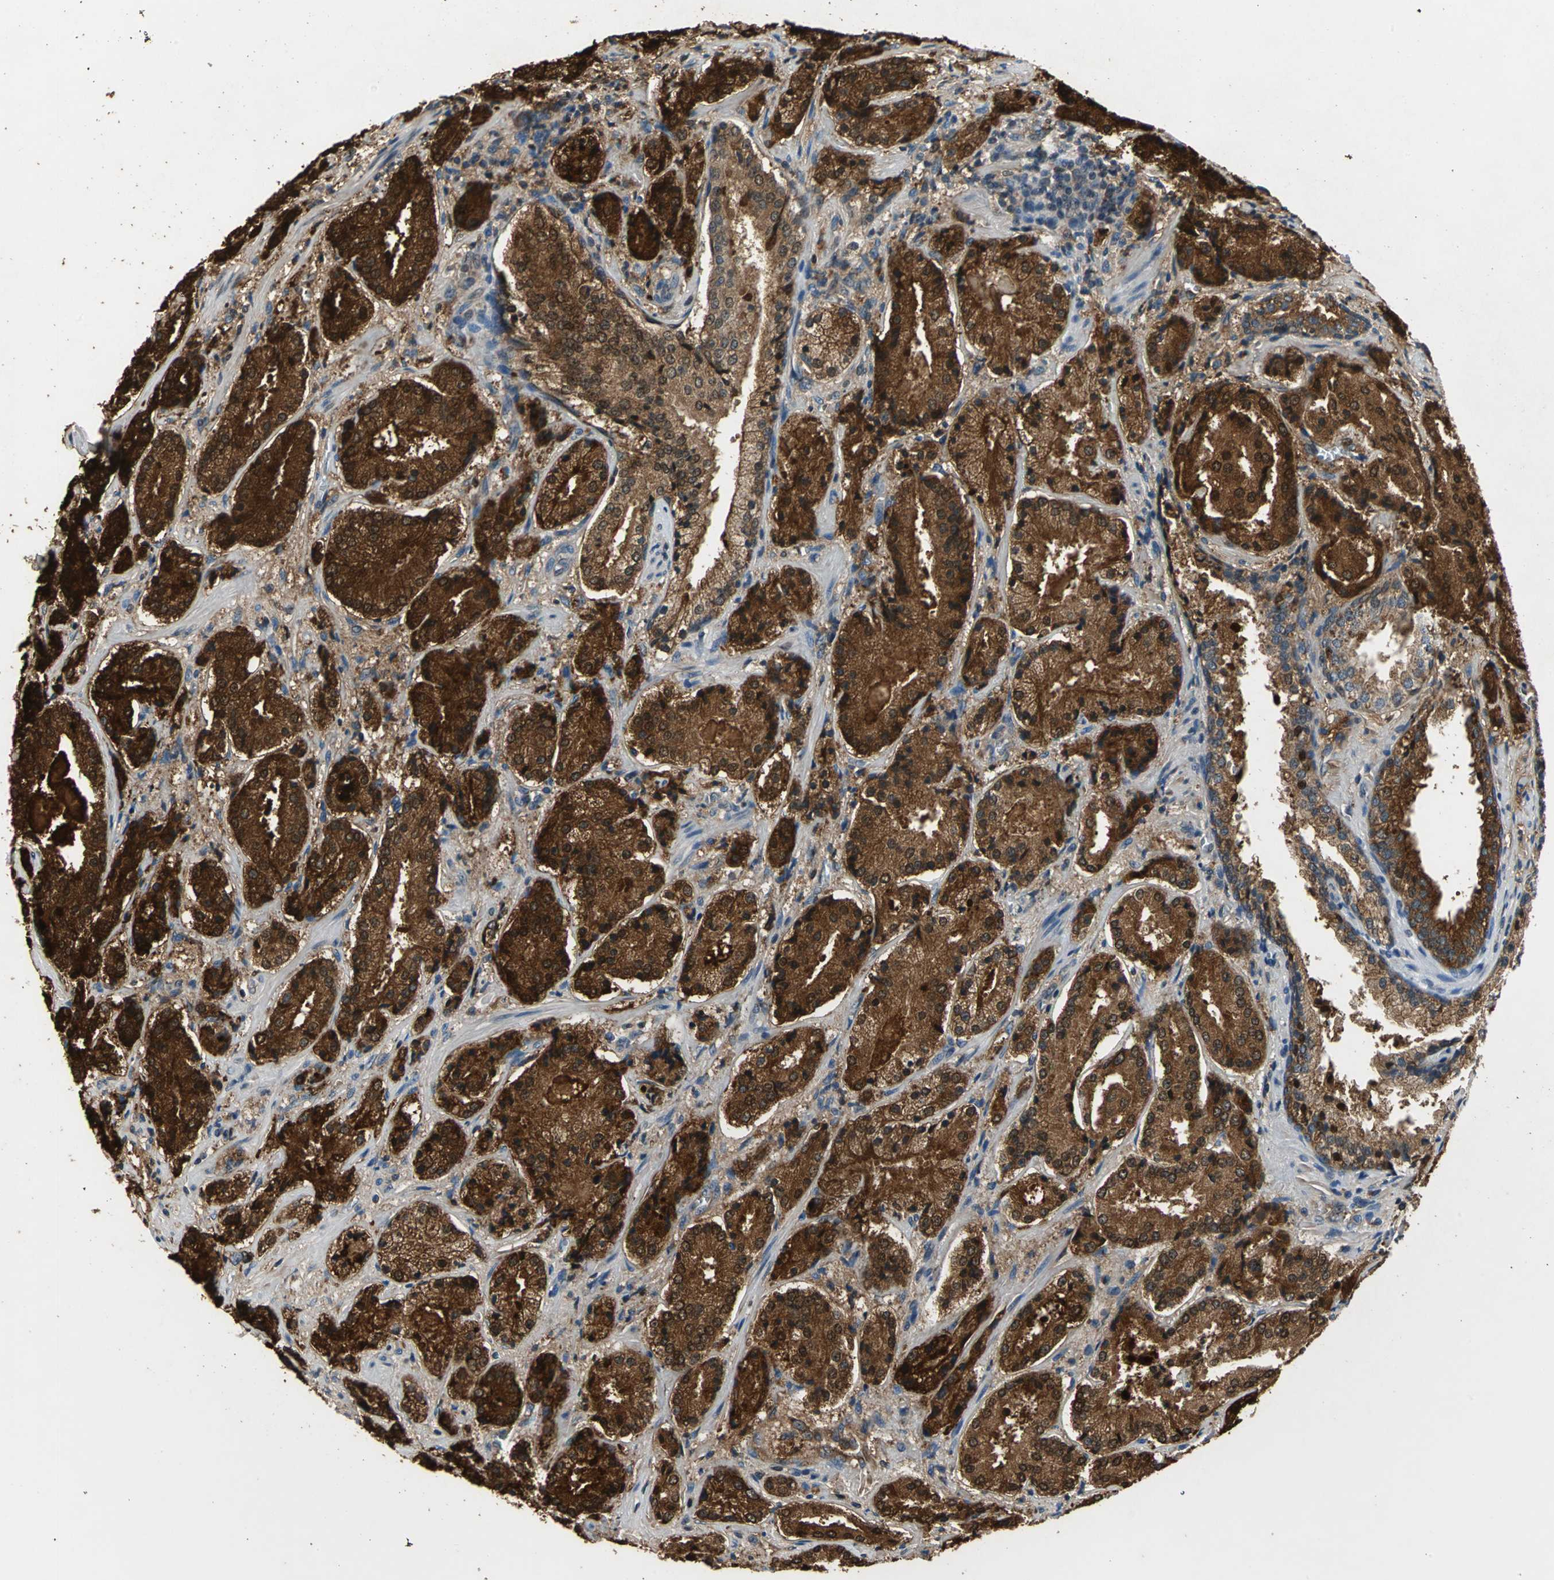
{"staining": {"intensity": "strong", "quantity": ">75%", "location": "cytoplasmic/membranous,nuclear"}, "tissue": "prostate cancer", "cell_type": "Tumor cells", "image_type": "cancer", "snomed": [{"axis": "morphology", "description": "Adenocarcinoma, High grade"}, {"axis": "topography", "description": "Prostate"}], "caption": "A brown stain shows strong cytoplasmic/membranous and nuclear positivity of a protein in prostate adenocarcinoma (high-grade) tumor cells.", "gene": "ZNF415", "patient": {"sex": "male", "age": 58}}